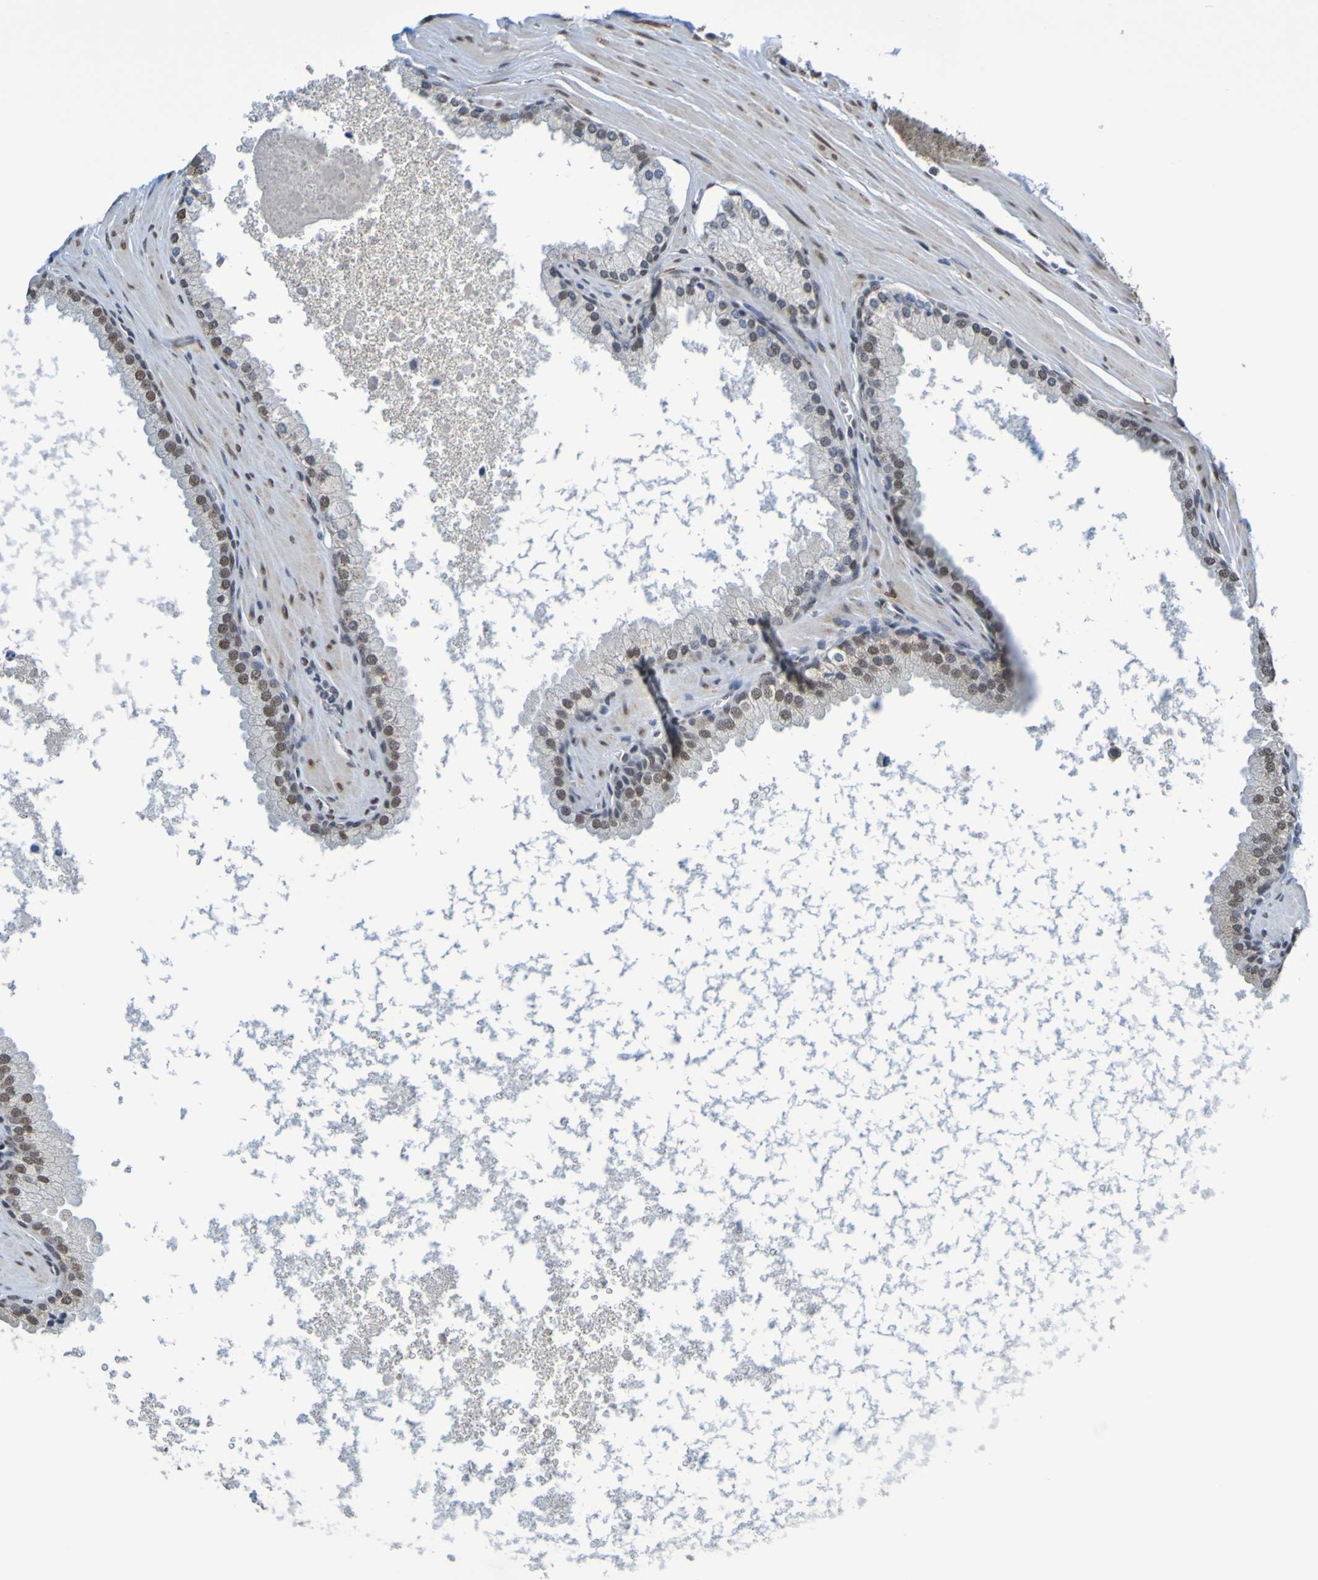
{"staining": {"intensity": "moderate", "quantity": "25%-75%", "location": "nuclear"}, "tissue": "prostate cancer", "cell_type": "Tumor cells", "image_type": "cancer", "snomed": [{"axis": "morphology", "description": "Adenocarcinoma, High grade"}, {"axis": "topography", "description": "Prostate"}], "caption": "Tumor cells display medium levels of moderate nuclear positivity in about 25%-75% of cells in human prostate cancer (adenocarcinoma (high-grade)). (DAB (3,3'-diaminobenzidine) IHC, brown staining for protein, blue staining for nuclei).", "gene": "HDAC2", "patient": {"sex": "male", "age": 65}}